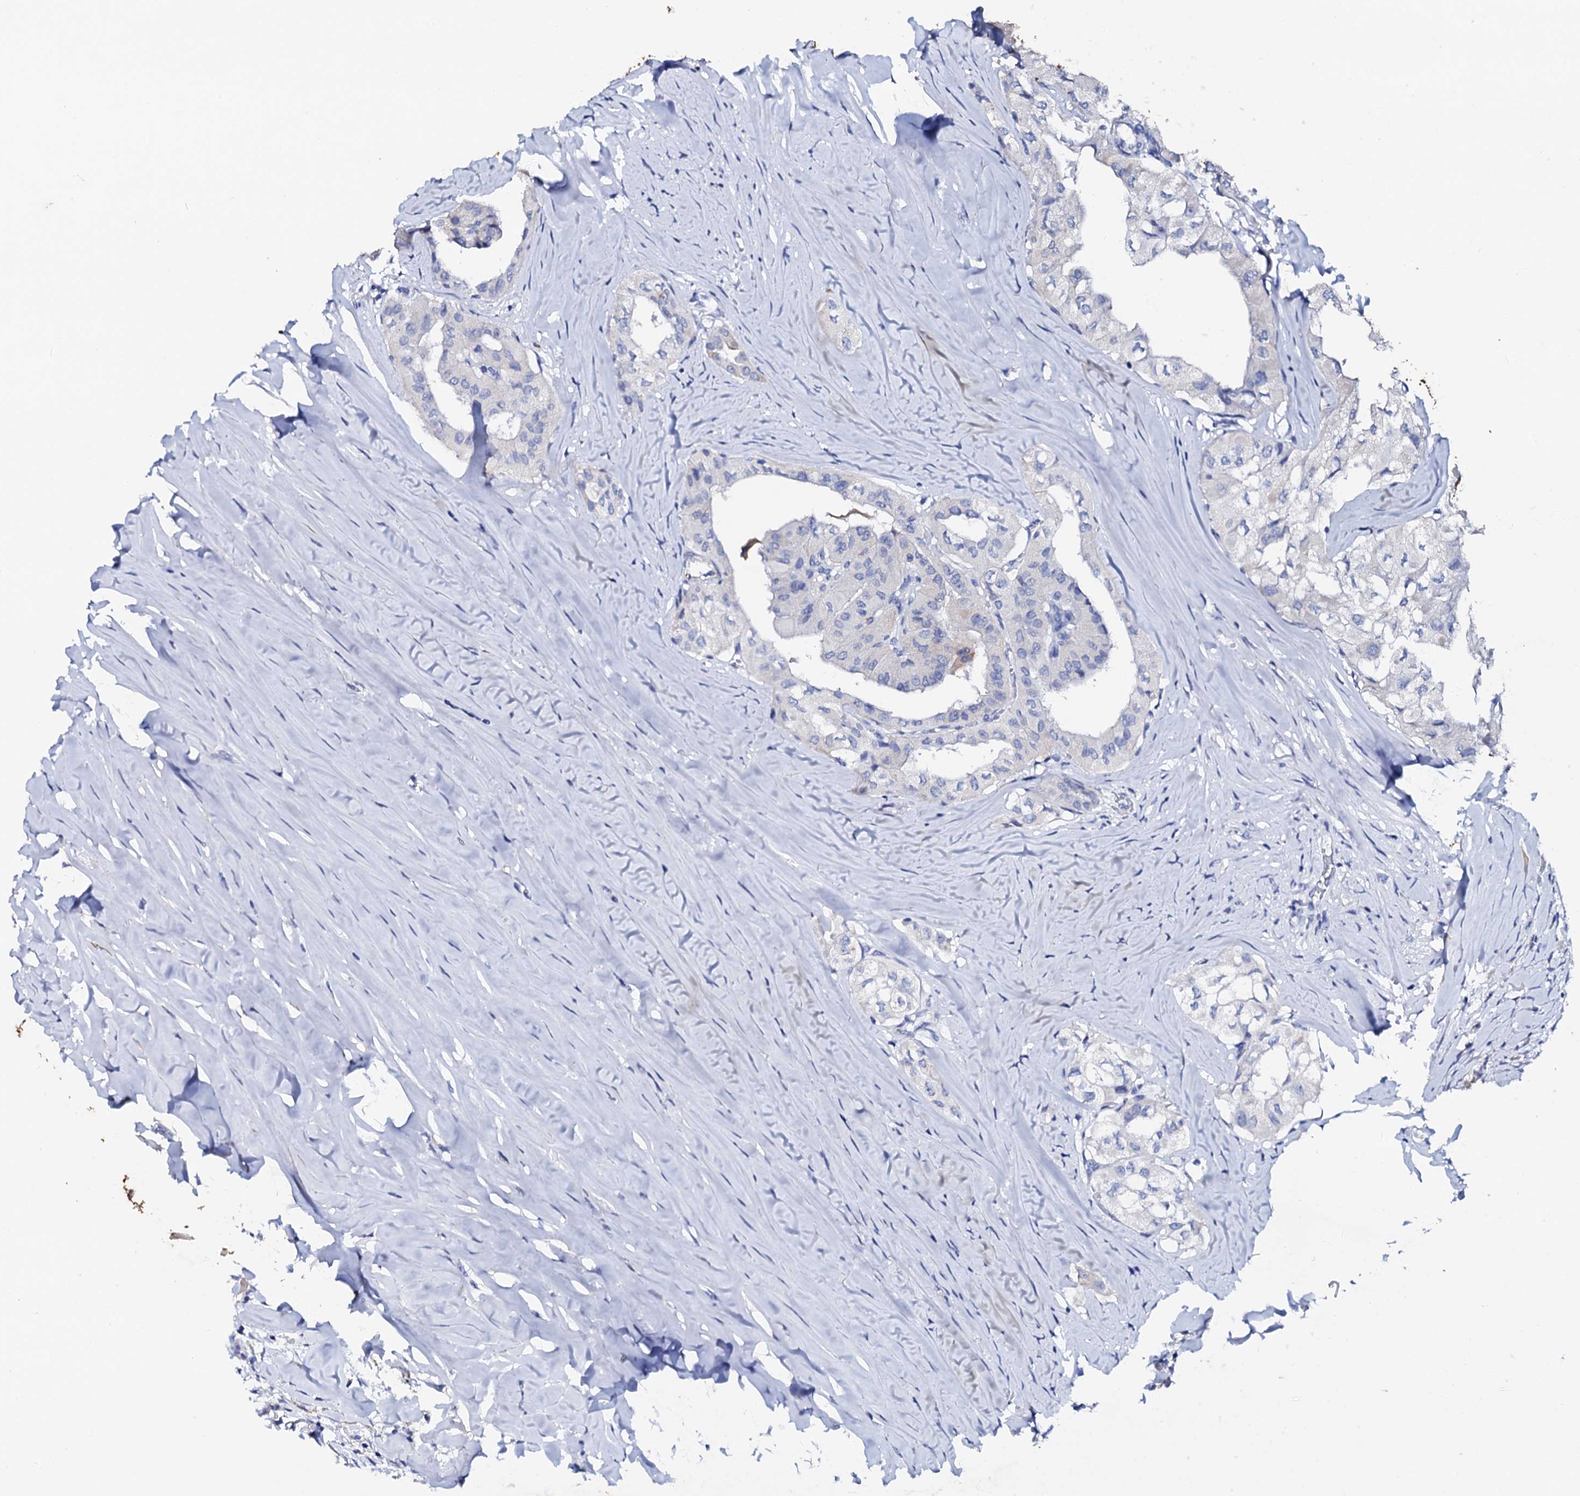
{"staining": {"intensity": "negative", "quantity": "none", "location": "none"}, "tissue": "thyroid cancer", "cell_type": "Tumor cells", "image_type": "cancer", "snomed": [{"axis": "morphology", "description": "Papillary adenocarcinoma, NOS"}, {"axis": "topography", "description": "Thyroid gland"}], "caption": "This is a micrograph of IHC staining of thyroid cancer (papillary adenocarcinoma), which shows no staining in tumor cells.", "gene": "GLB1L3", "patient": {"sex": "female", "age": 59}}